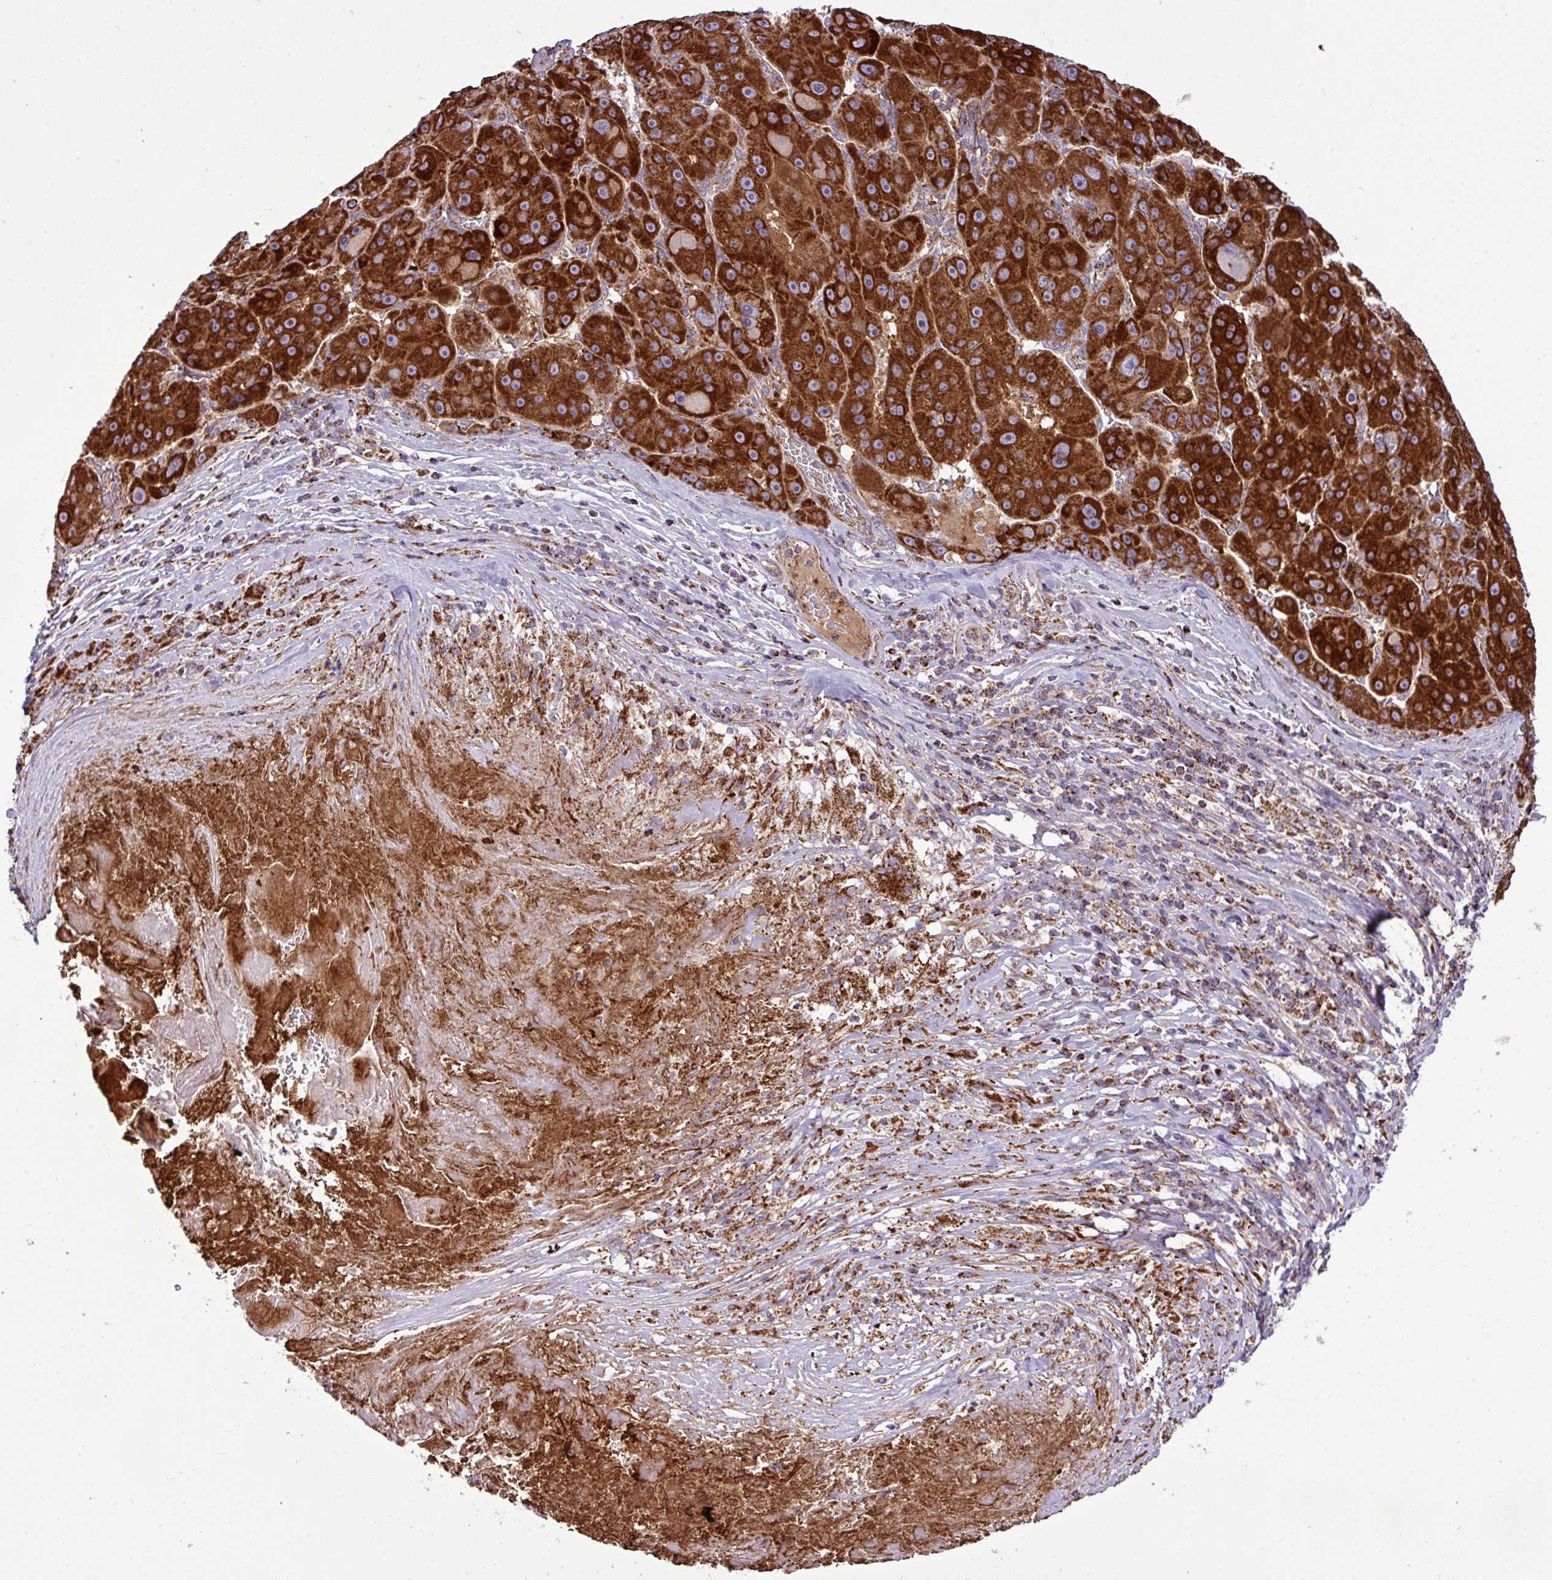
{"staining": {"intensity": "strong", "quantity": ">75%", "location": "cytoplasmic/membranous"}, "tissue": "liver cancer", "cell_type": "Tumor cells", "image_type": "cancer", "snomed": [{"axis": "morphology", "description": "Carcinoma, Hepatocellular, NOS"}, {"axis": "topography", "description": "Liver"}], "caption": "Strong cytoplasmic/membranous expression for a protein is present in approximately >75% of tumor cells of liver hepatocellular carcinoma using IHC.", "gene": "ZNF569", "patient": {"sex": "male", "age": 76}}